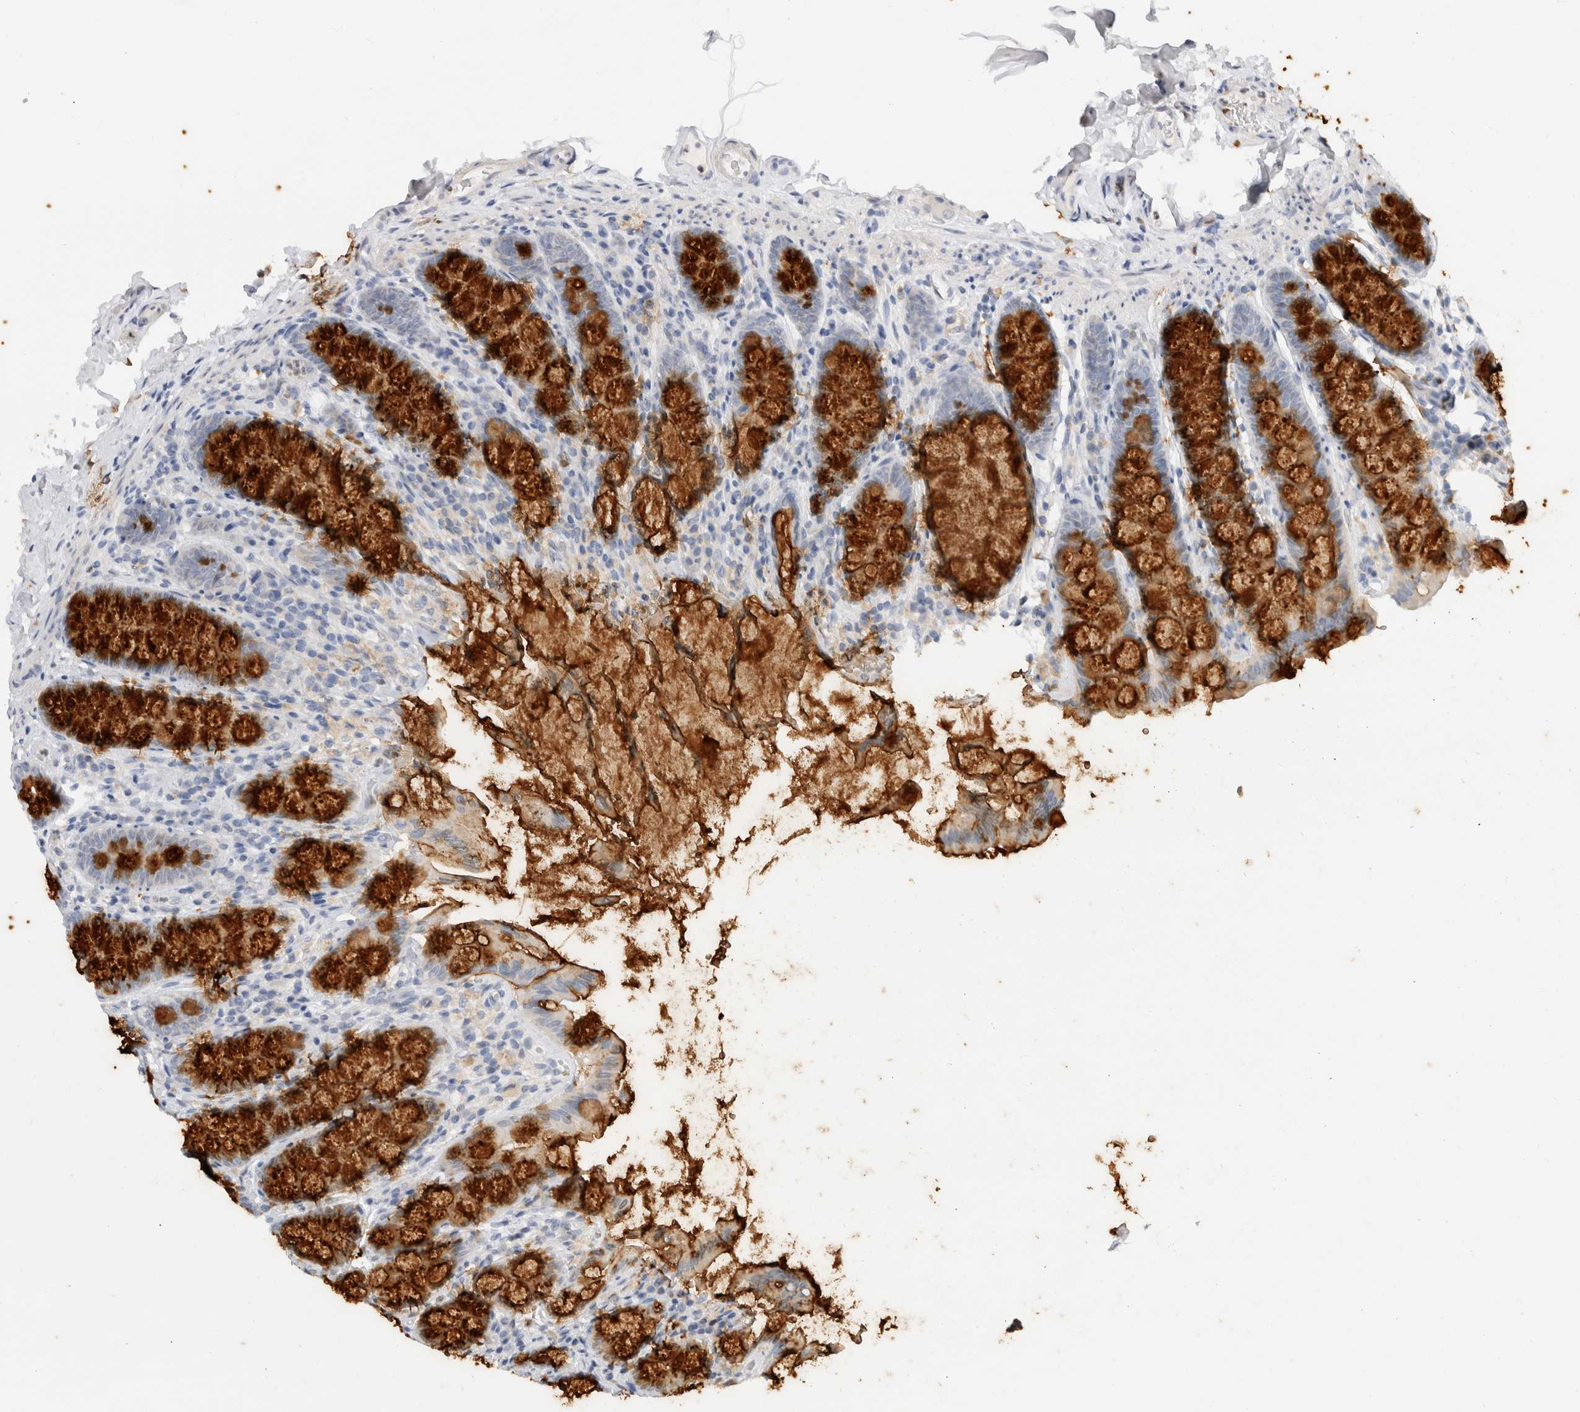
{"staining": {"intensity": "negative", "quantity": "none", "location": "none"}, "tissue": "colon", "cell_type": "Endothelial cells", "image_type": "normal", "snomed": [{"axis": "morphology", "description": "Normal tissue, NOS"}, {"axis": "topography", "description": "Colon"}, {"axis": "topography", "description": "Peripheral nerve tissue"}], "caption": "The image displays no staining of endothelial cells in benign colon. Nuclei are stained in blue.", "gene": "ADAM30", "patient": {"sex": "female", "age": 61}}